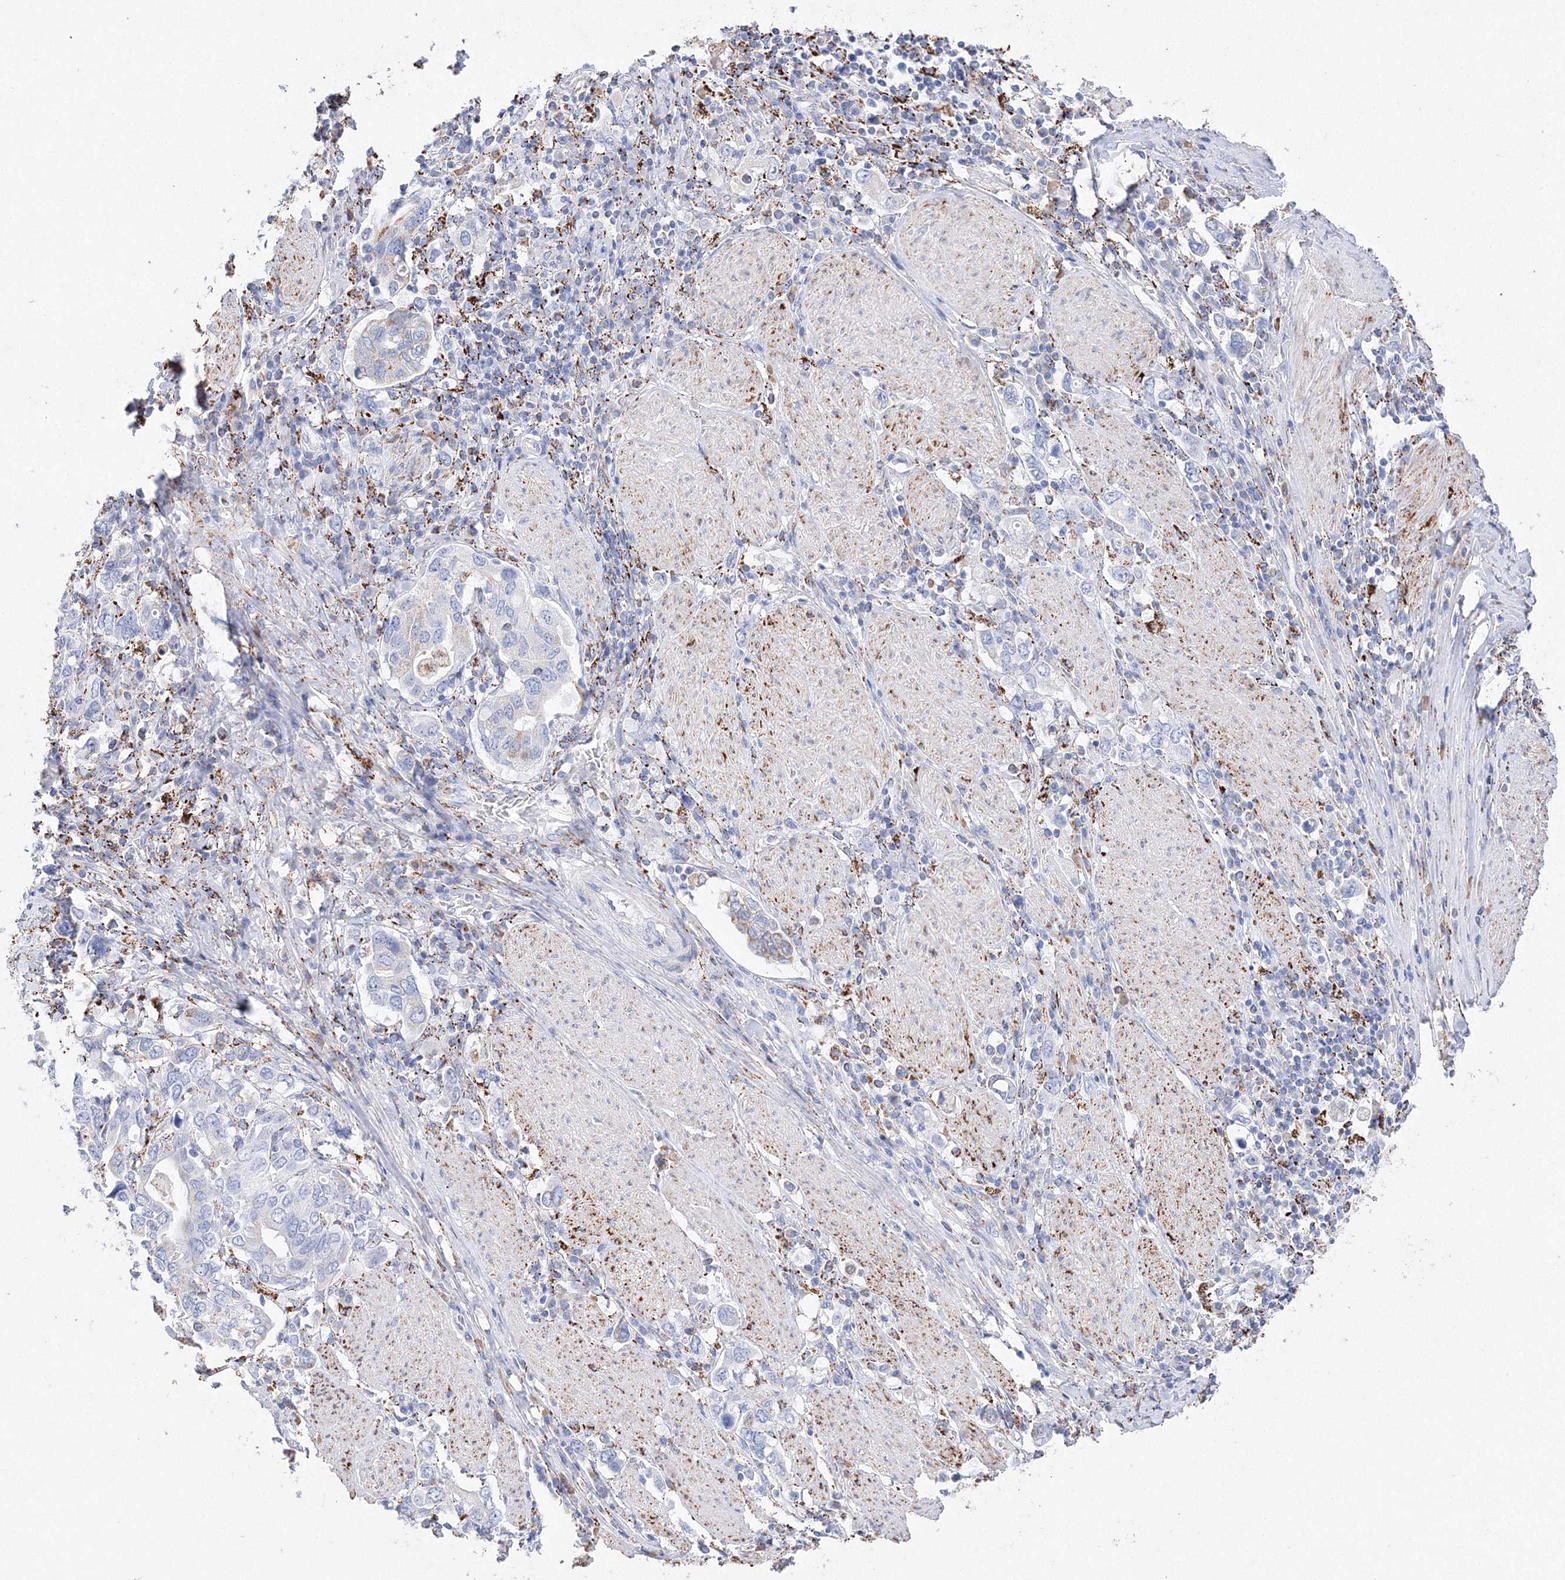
{"staining": {"intensity": "negative", "quantity": "none", "location": "none"}, "tissue": "stomach cancer", "cell_type": "Tumor cells", "image_type": "cancer", "snomed": [{"axis": "morphology", "description": "Adenocarcinoma, NOS"}, {"axis": "topography", "description": "Stomach, upper"}], "caption": "This is an IHC histopathology image of stomach adenocarcinoma. There is no positivity in tumor cells.", "gene": "MERTK", "patient": {"sex": "male", "age": 62}}